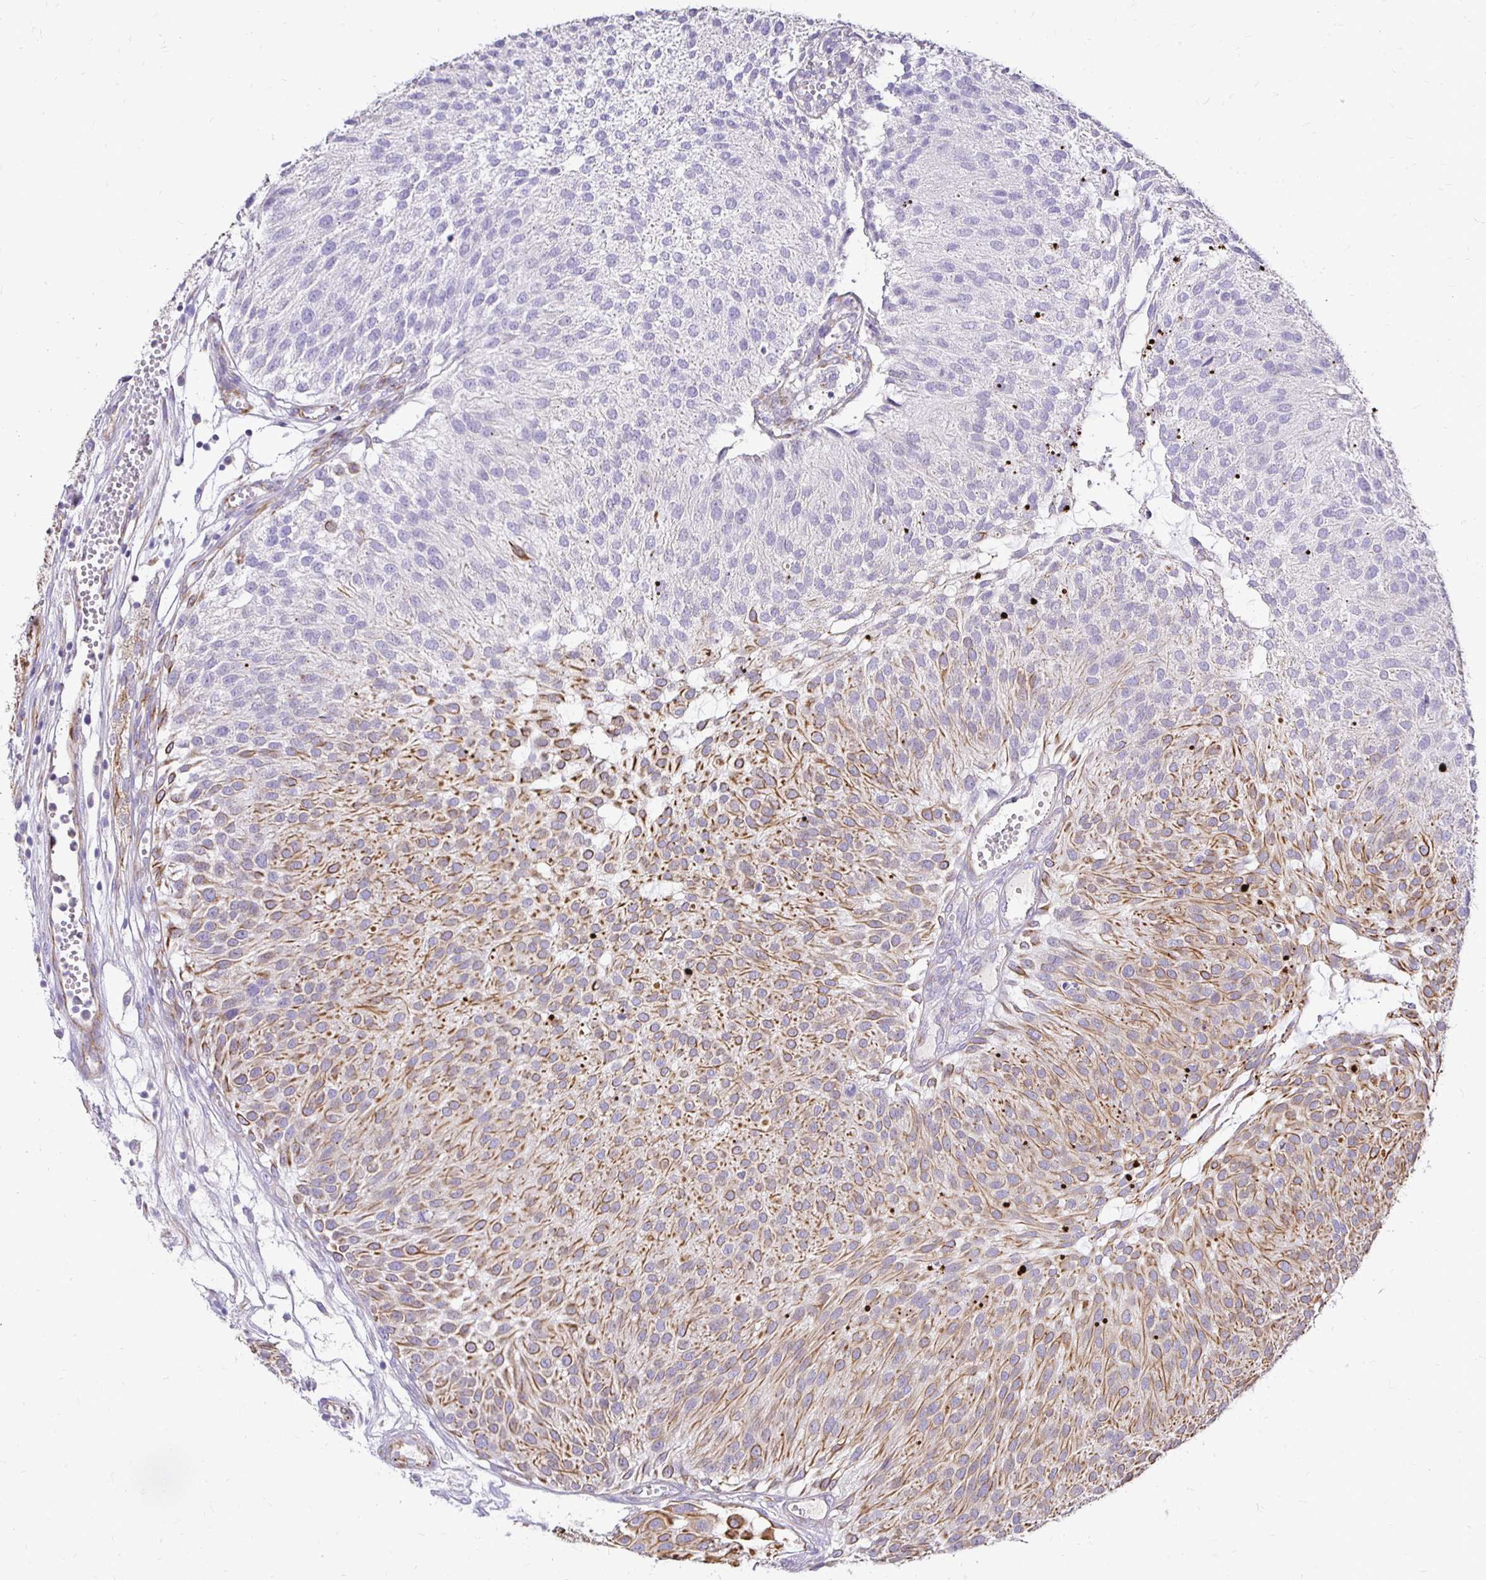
{"staining": {"intensity": "moderate", "quantity": "25%-75%", "location": "cytoplasmic/membranous"}, "tissue": "urothelial cancer", "cell_type": "Tumor cells", "image_type": "cancer", "snomed": [{"axis": "morphology", "description": "Urothelial carcinoma, NOS"}, {"axis": "topography", "description": "Urinary bladder"}], "caption": "About 25%-75% of tumor cells in human urothelial cancer show moderate cytoplasmic/membranous protein expression as visualized by brown immunohistochemical staining.", "gene": "TAF1D", "patient": {"sex": "male", "age": 84}}